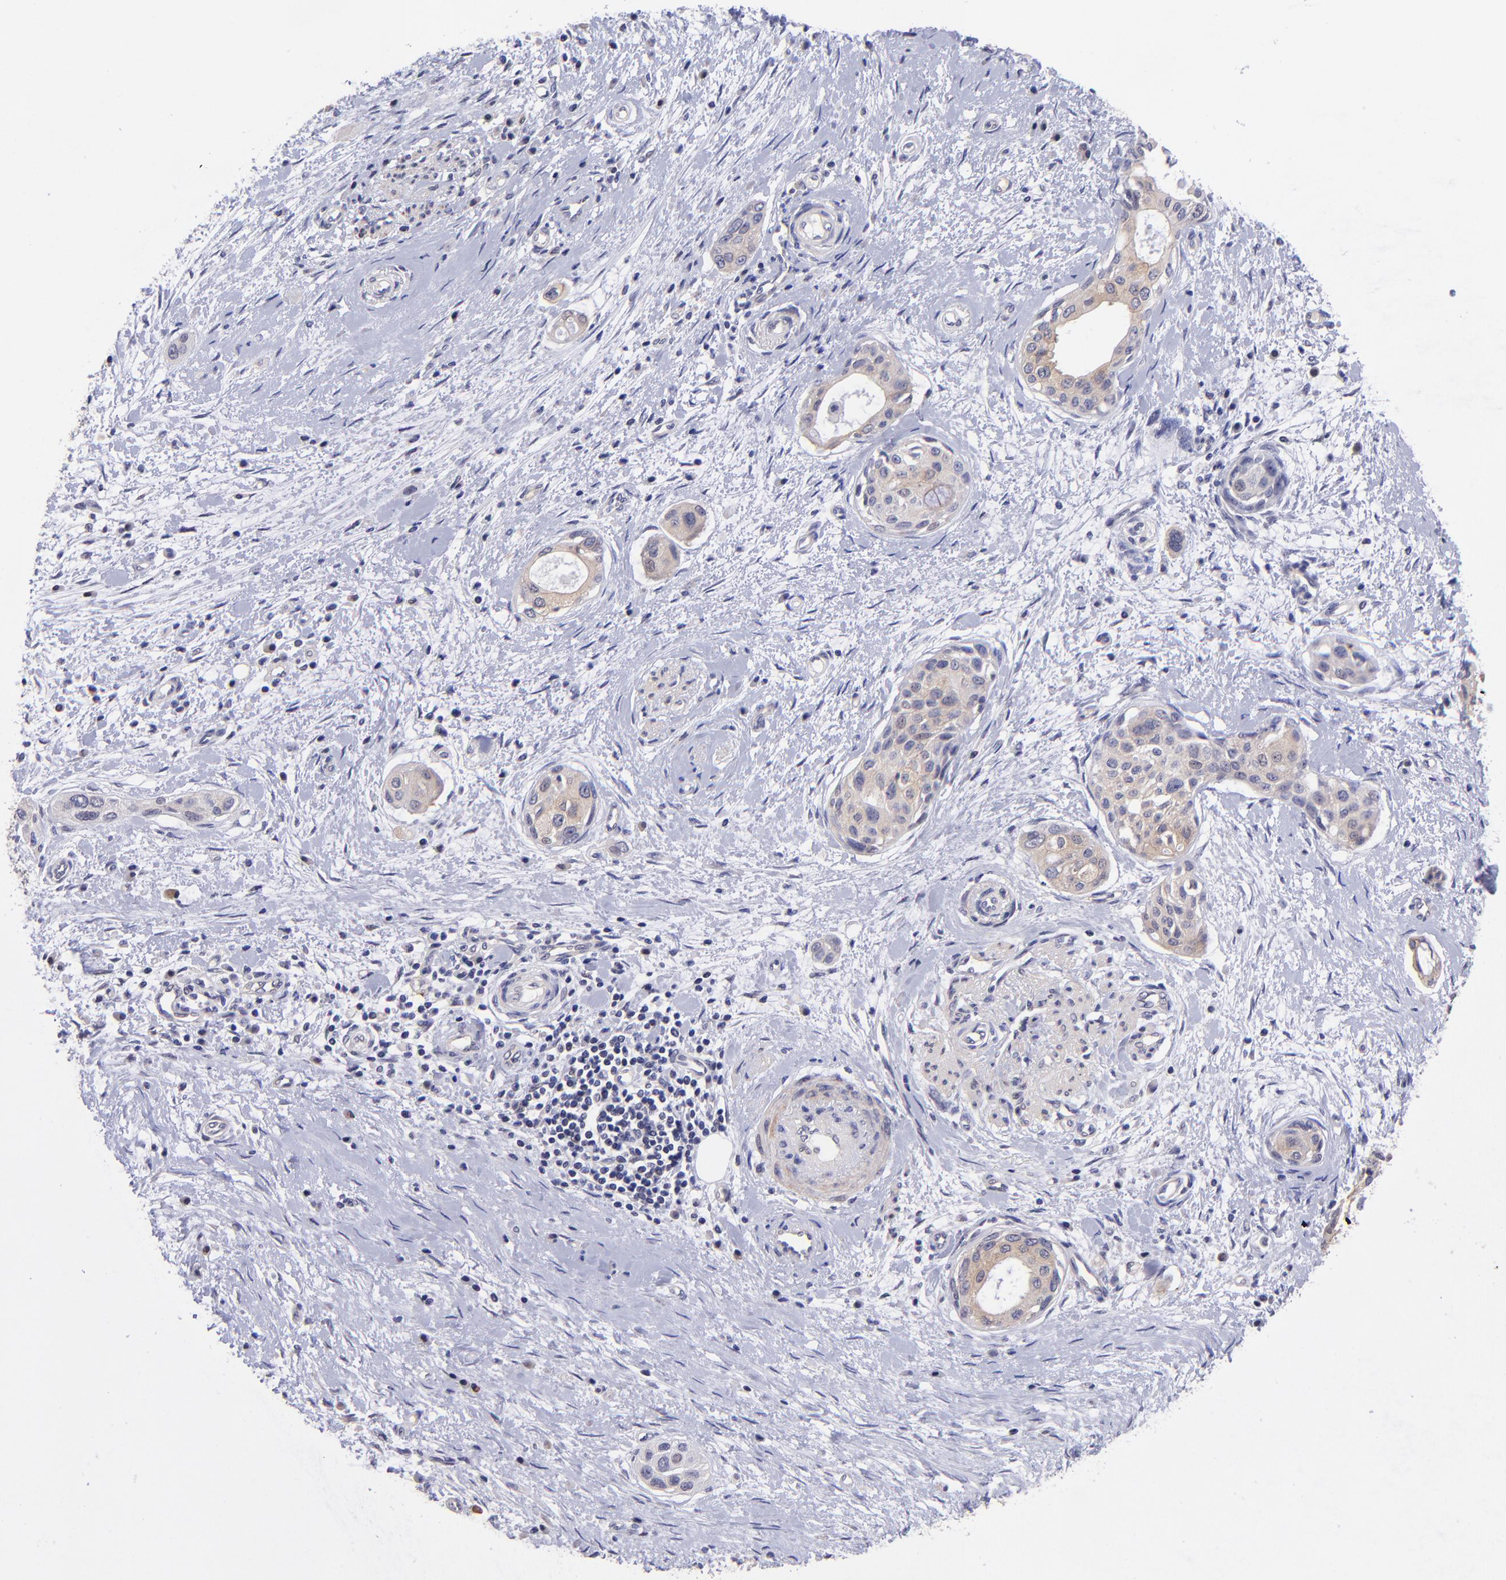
{"staining": {"intensity": "moderate", "quantity": "25%-75%", "location": "cytoplasmic/membranous"}, "tissue": "pancreatic cancer", "cell_type": "Tumor cells", "image_type": "cancer", "snomed": [{"axis": "morphology", "description": "Adenocarcinoma, NOS"}, {"axis": "topography", "description": "Pancreas"}], "caption": "Pancreatic cancer was stained to show a protein in brown. There is medium levels of moderate cytoplasmic/membranous expression in approximately 25%-75% of tumor cells.", "gene": "NSF", "patient": {"sex": "female", "age": 60}}